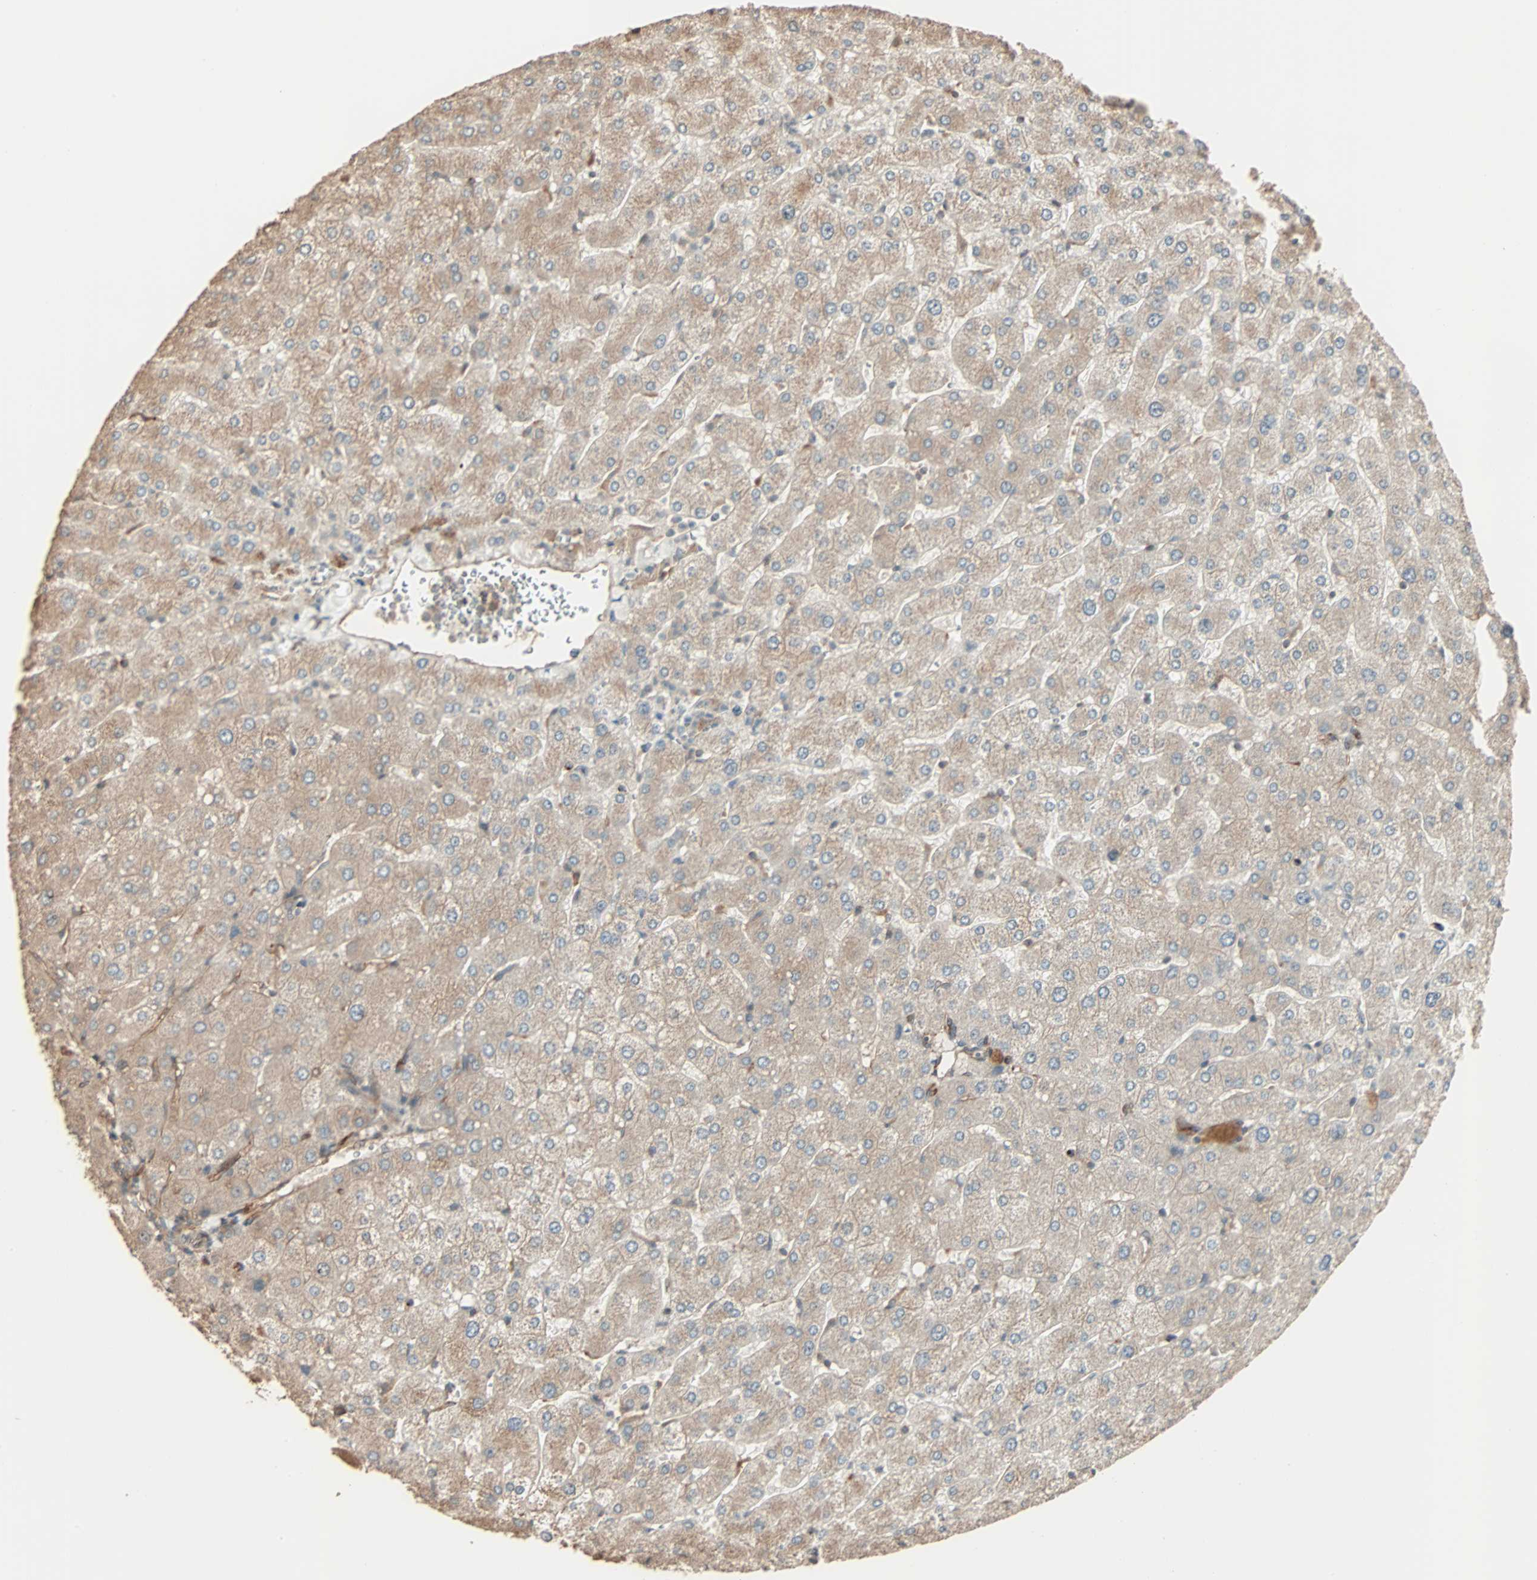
{"staining": {"intensity": "weak", "quantity": ">75%", "location": "cytoplasmic/membranous"}, "tissue": "liver", "cell_type": "Cholangiocytes", "image_type": "normal", "snomed": [{"axis": "morphology", "description": "Normal tissue, NOS"}, {"axis": "topography", "description": "Liver"}], "caption": "High-magnification brightfield microscopy of unremarkable liver stained with DAB (3,3'-diaminobenzidine) (brown) and counterstained with hematoxylin (blue). cholangiocytes exhibit weak cytoplasmic/membranous expression is identified in about>75% of cells.", "gene": "CALCRL", "patient": {"sex": "male", "age": 67}}